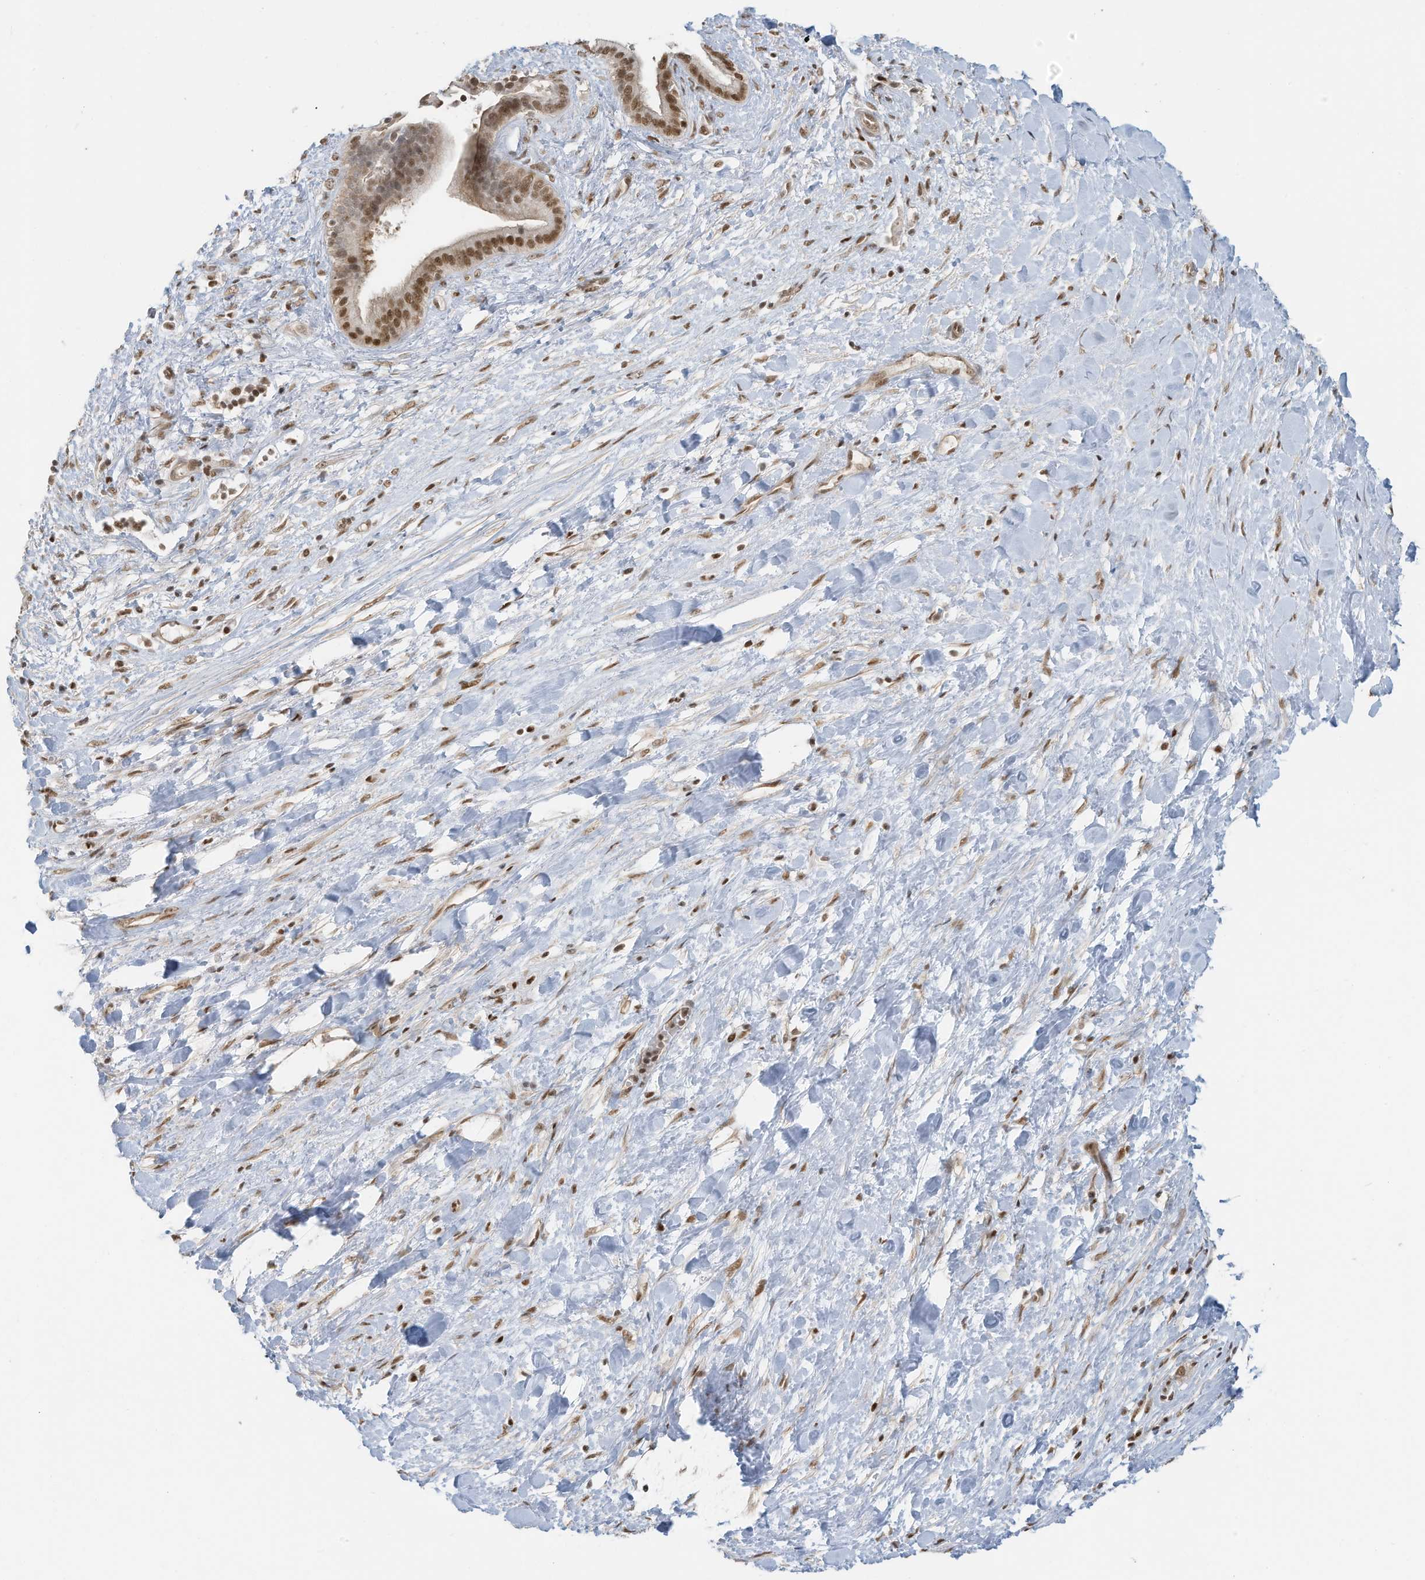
{"staining": {"intensity": "moderate", "quantity": ">75%", "location": "nuclear"}, "tissue": "liver cancer", "cell_type": "Tumor cells", "image_type": "cancer", "snomed": [{"axis": "morphology", "description": "Cholangiocarcinoma"}, {"axis": "topography", "description": "Liver"}], "caption": "IHC of cholangiocarcinoma (liver) shows medium levels of moderate nuclear staining in approximately >75% of tumor cells. (DAB (3,3'-diaminobenzidine) IHC with brightfield microscopy, high magnification).", "gene": "DBR1", "patient": {"sex": "female", "age": 52}}